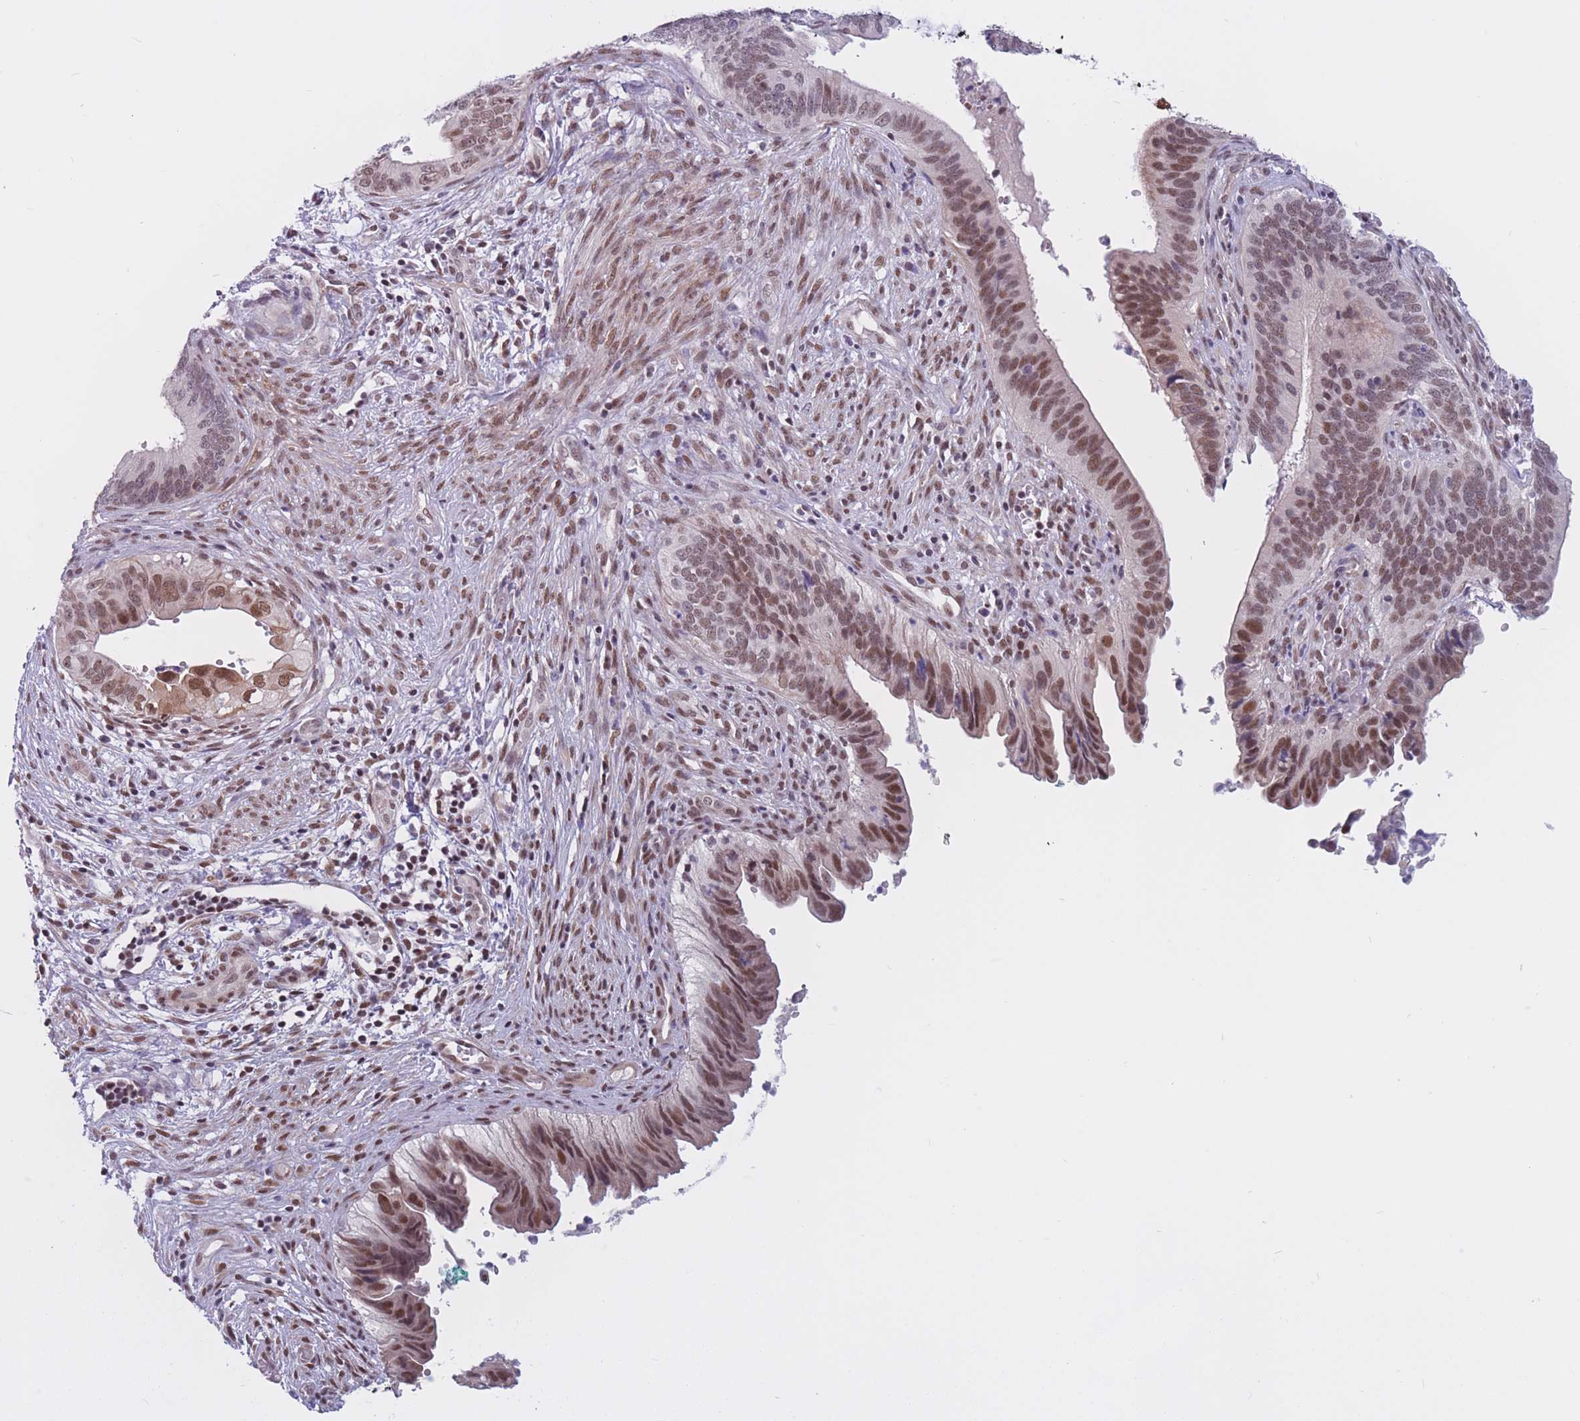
{"staining": {"intensity": "moderate", "quantity": ">75%", "location": "nuclear"}, "tissue": "cervical cancer", "cell_type": "Tumor cells", "image_type": "cancer", "snomed": [{"axis": "morphology", "description": "Adenocarcinoma, NOS"}, {"axis": "topography", "description": "Cervix"}], "caption": "Cervical cancer tissue displays moderate nuclear staining in about >75% of tumor cells", "gene": "BCL9L", "patient": {"sex": "female", "age": 42}}